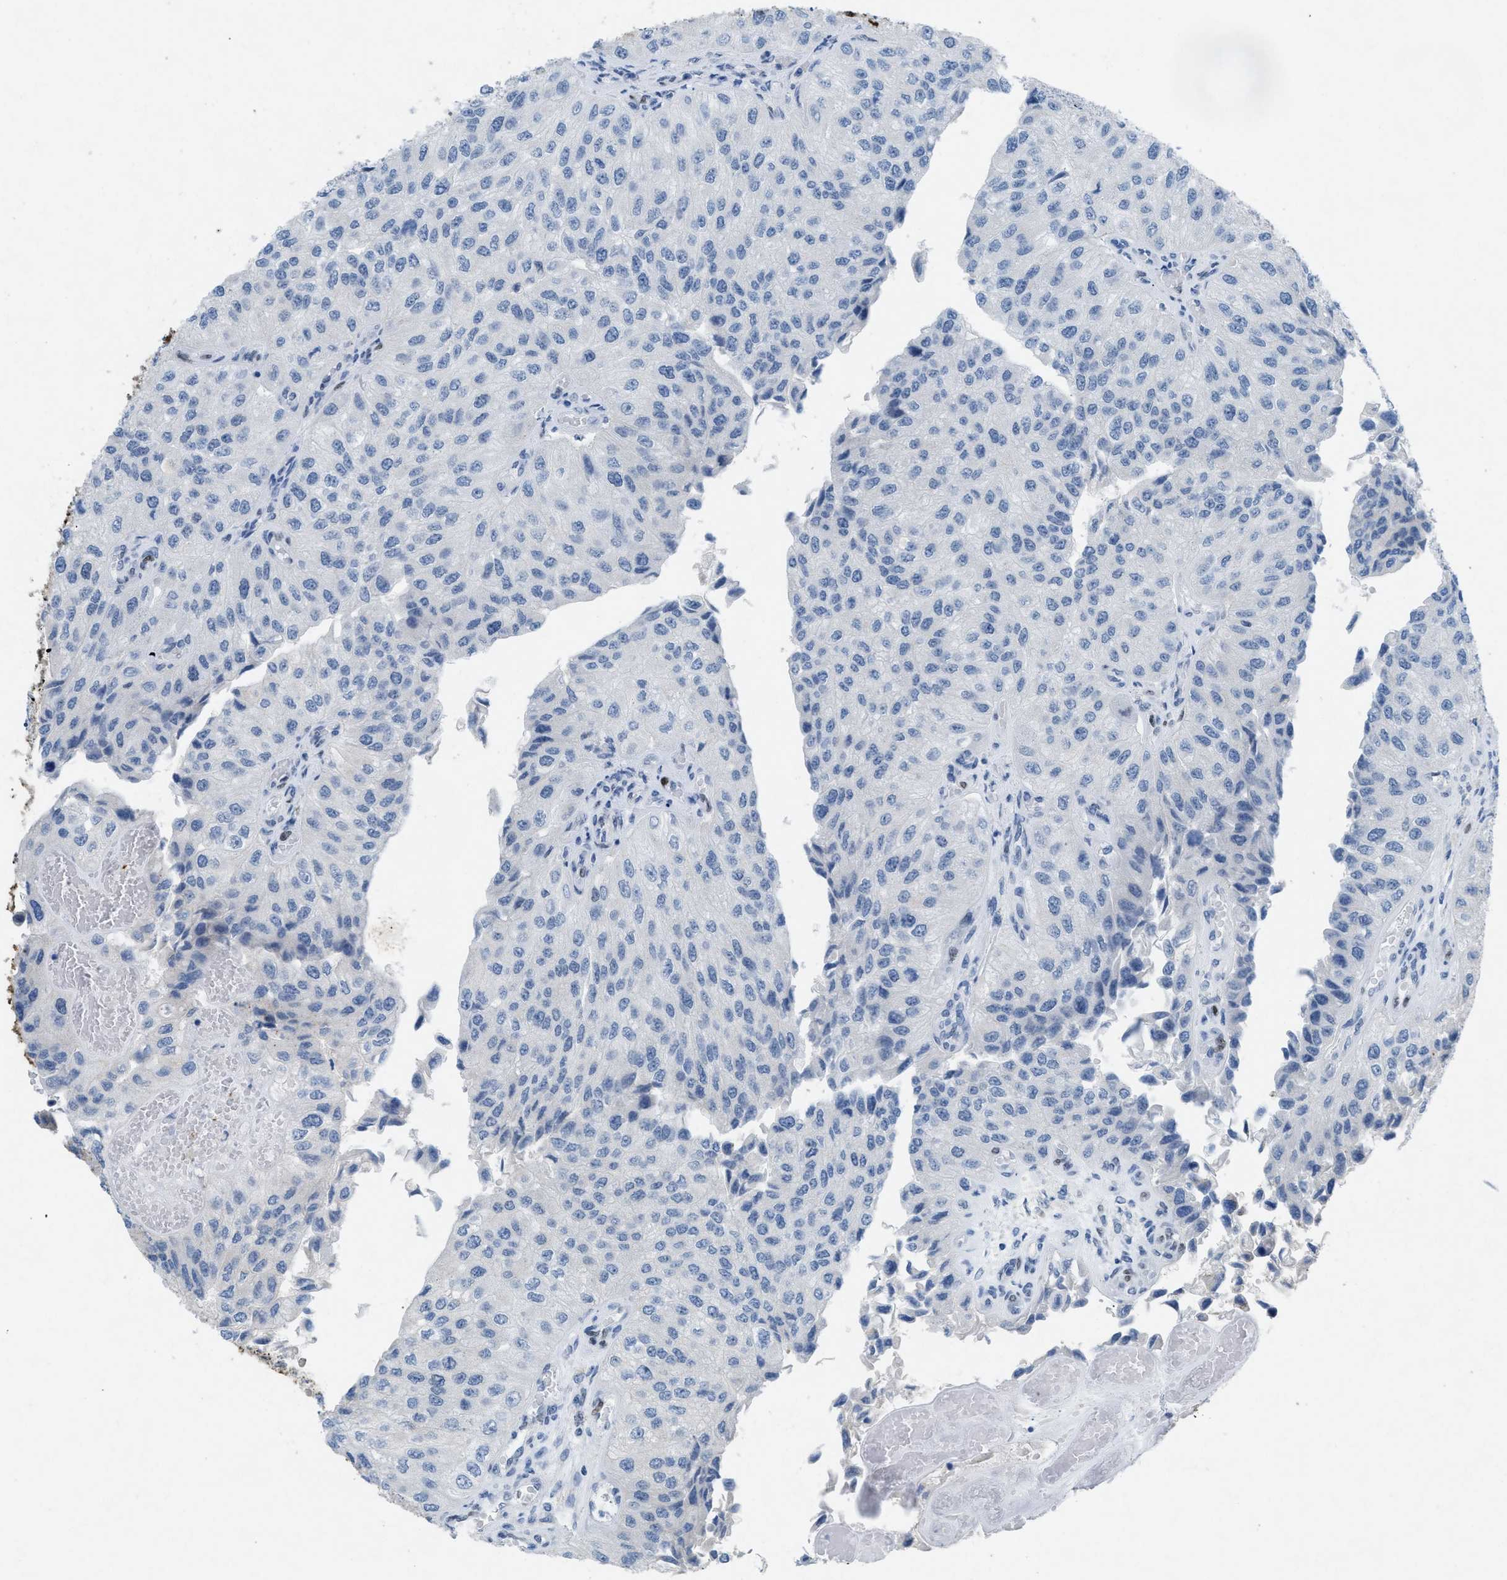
{"staining": {"intensity": "negative", "quantity": "none", "location": "none"}, "tissue": "urothelial cancer", "cell_type": "Tumor cells", "image_type": "cancer", "snomed": [{"axis": "morphology", "description": "Urothelial carcinoma, High grade"}, {"axis": "topography", "description": "Kidney"}, {"axis": "topography", "description": "Urinary bladder"}], "caption": "There is no significant expression in tumor cells of urothelial cancer. (IHC, brightfield microscopy, high magnification).", "gene": "TASOR", "patient": {"sex": "male", "age": 77}}